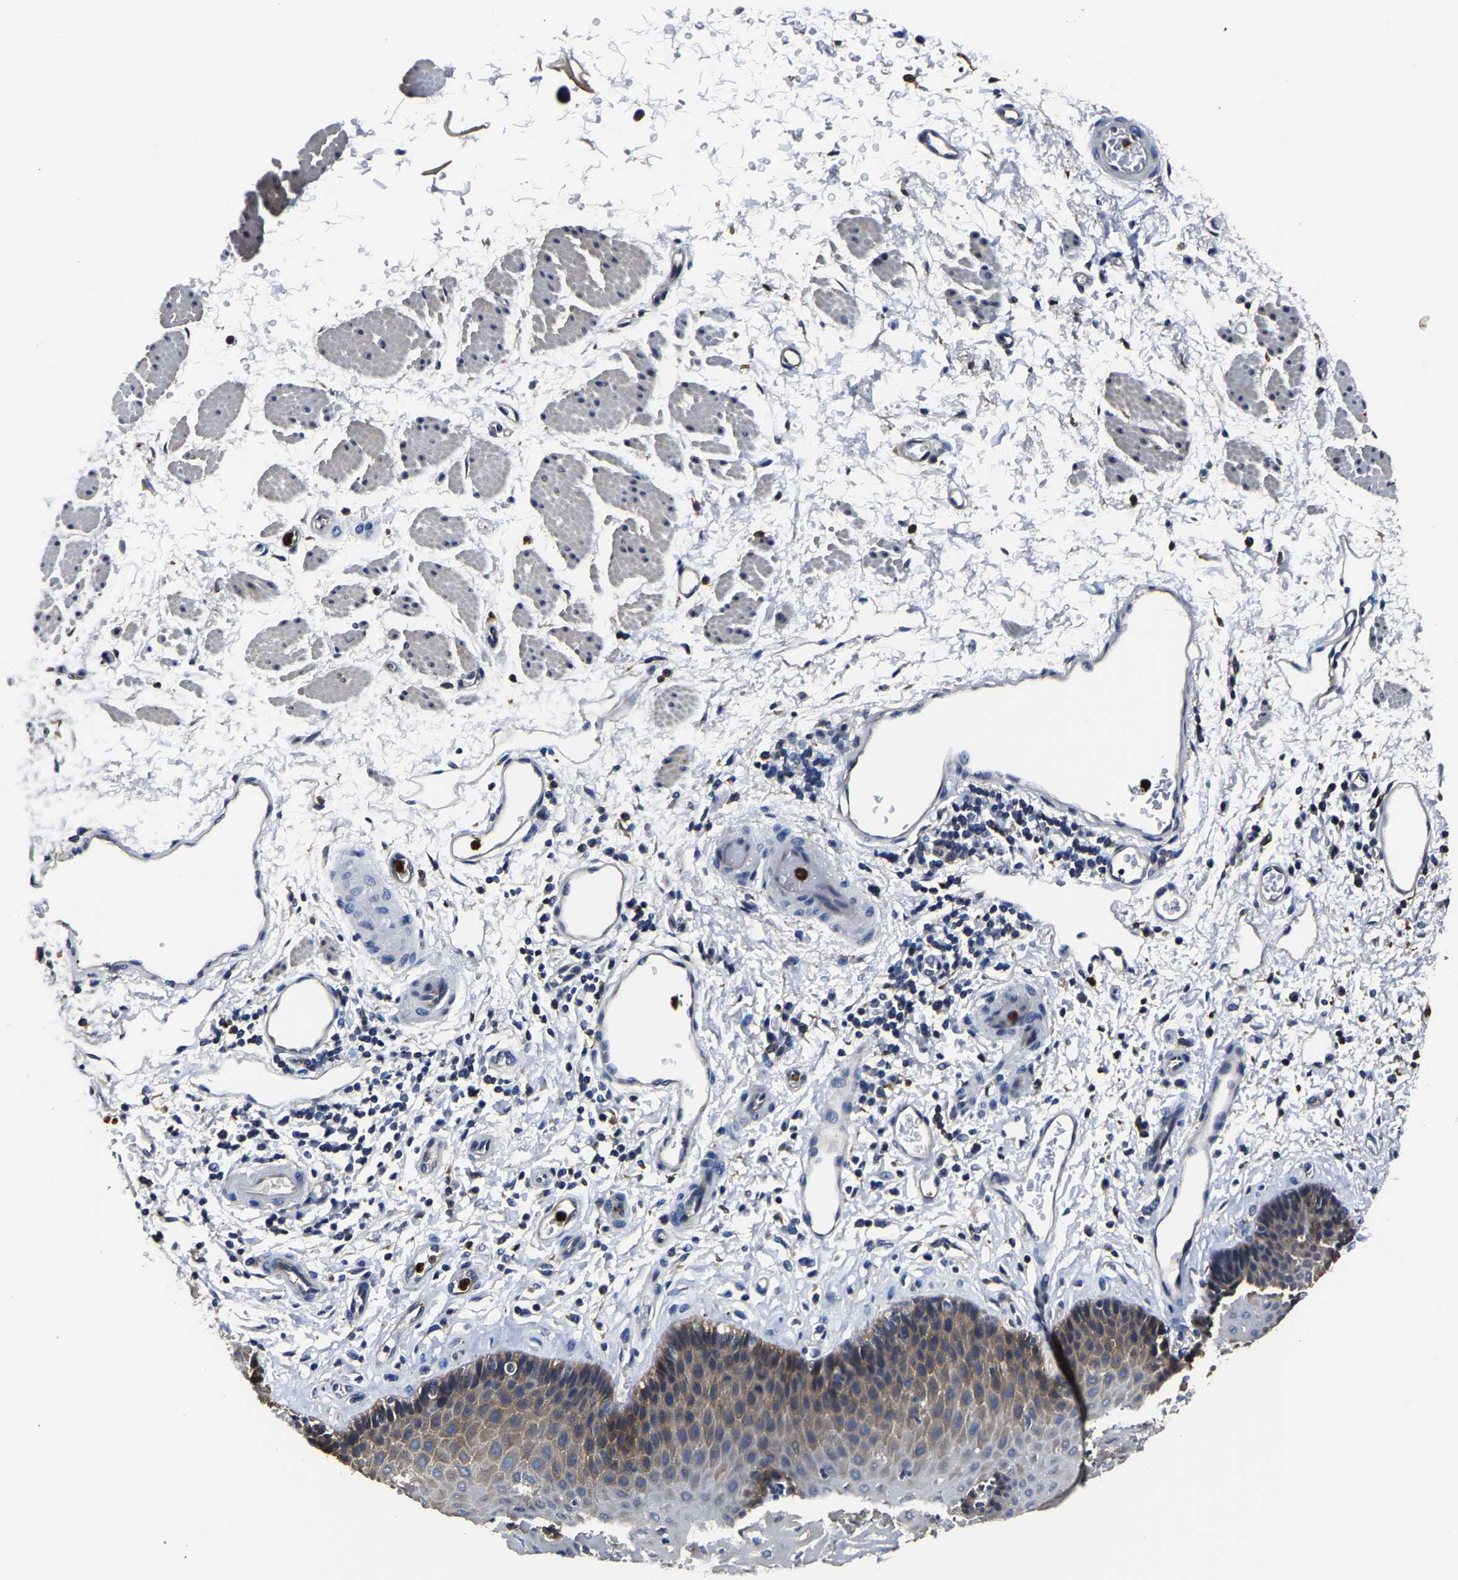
{"staining": {"intensity": "moderate", "quantity": "25%-75%", "location": "cytoplasmic/membranous"}, "tissue": "esophagus", "cell_type": "Squamous epithelial cells", "image_type": "normal", "snomed": [{"axis": "morphology", "description": "Normal tissue, NOS"}, {"axis": "topography", "description": "Esophagus"}], "caption": "Protein analysis of benign esophagus reveals moderate cytoplasmic/membranous expression in about 25%-75% of squamous epithelial cells.", "gene": "TRAF6", "patient": {"sex": "male", "age": 54}}